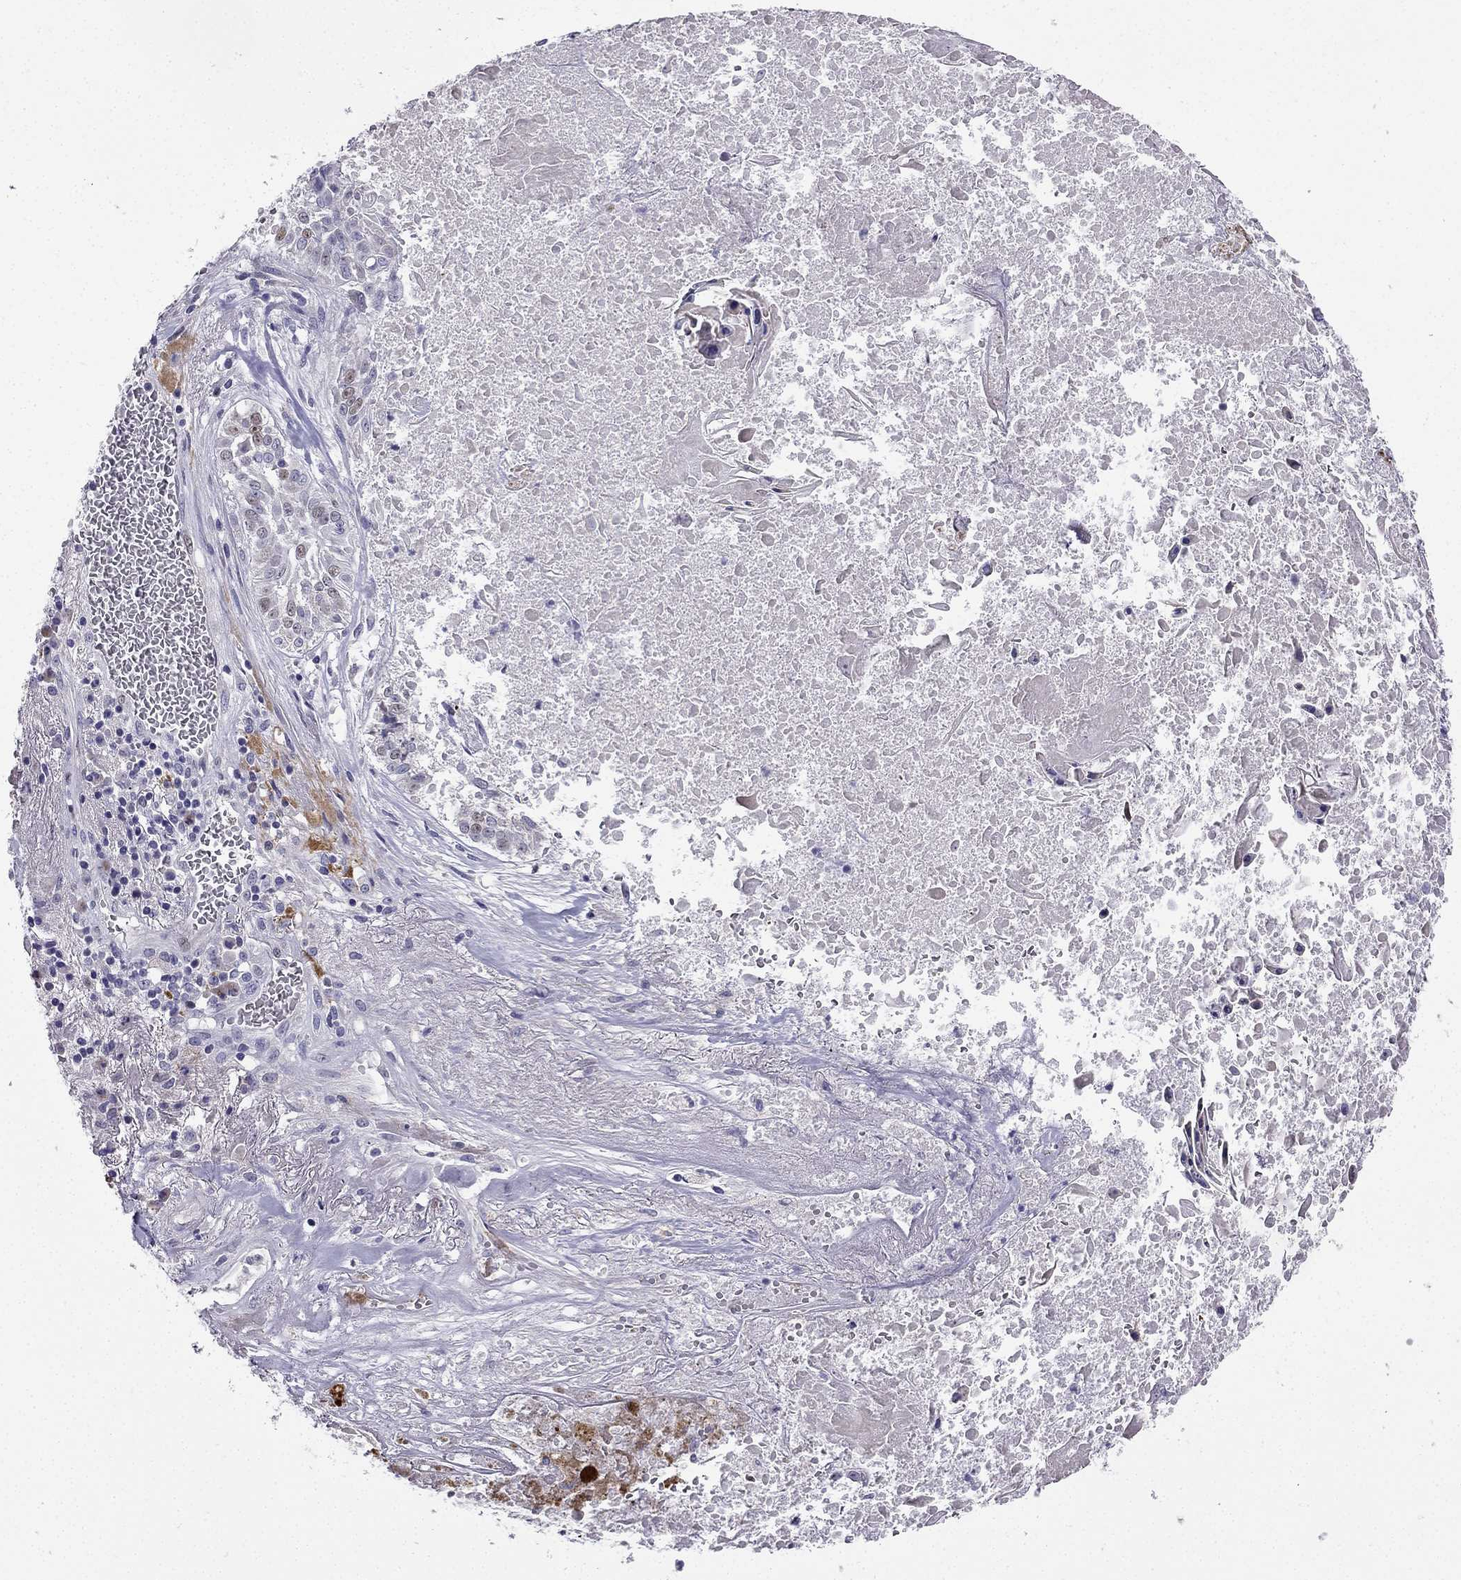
{"staining": {"intensity": "weak", "quantity": "<25%", "location": "nuclear"}, "tissue": "lung cancer", "cell_type": "Tumor cells", "image_type": "cancer", "snomed": [{"axis": "morphology", "description": "Squamous cell carcinoma, NOS"}, {"axis": "topography", "description": "Lung"}], "caption": "Lung cancer was stained to show a protein in brown. There is no significant expression in tumor cells. (IHC, brightfield microscopy, high magnification).", "gene": "UHRF1", "patient": {"sex": "male", "age": 64}}